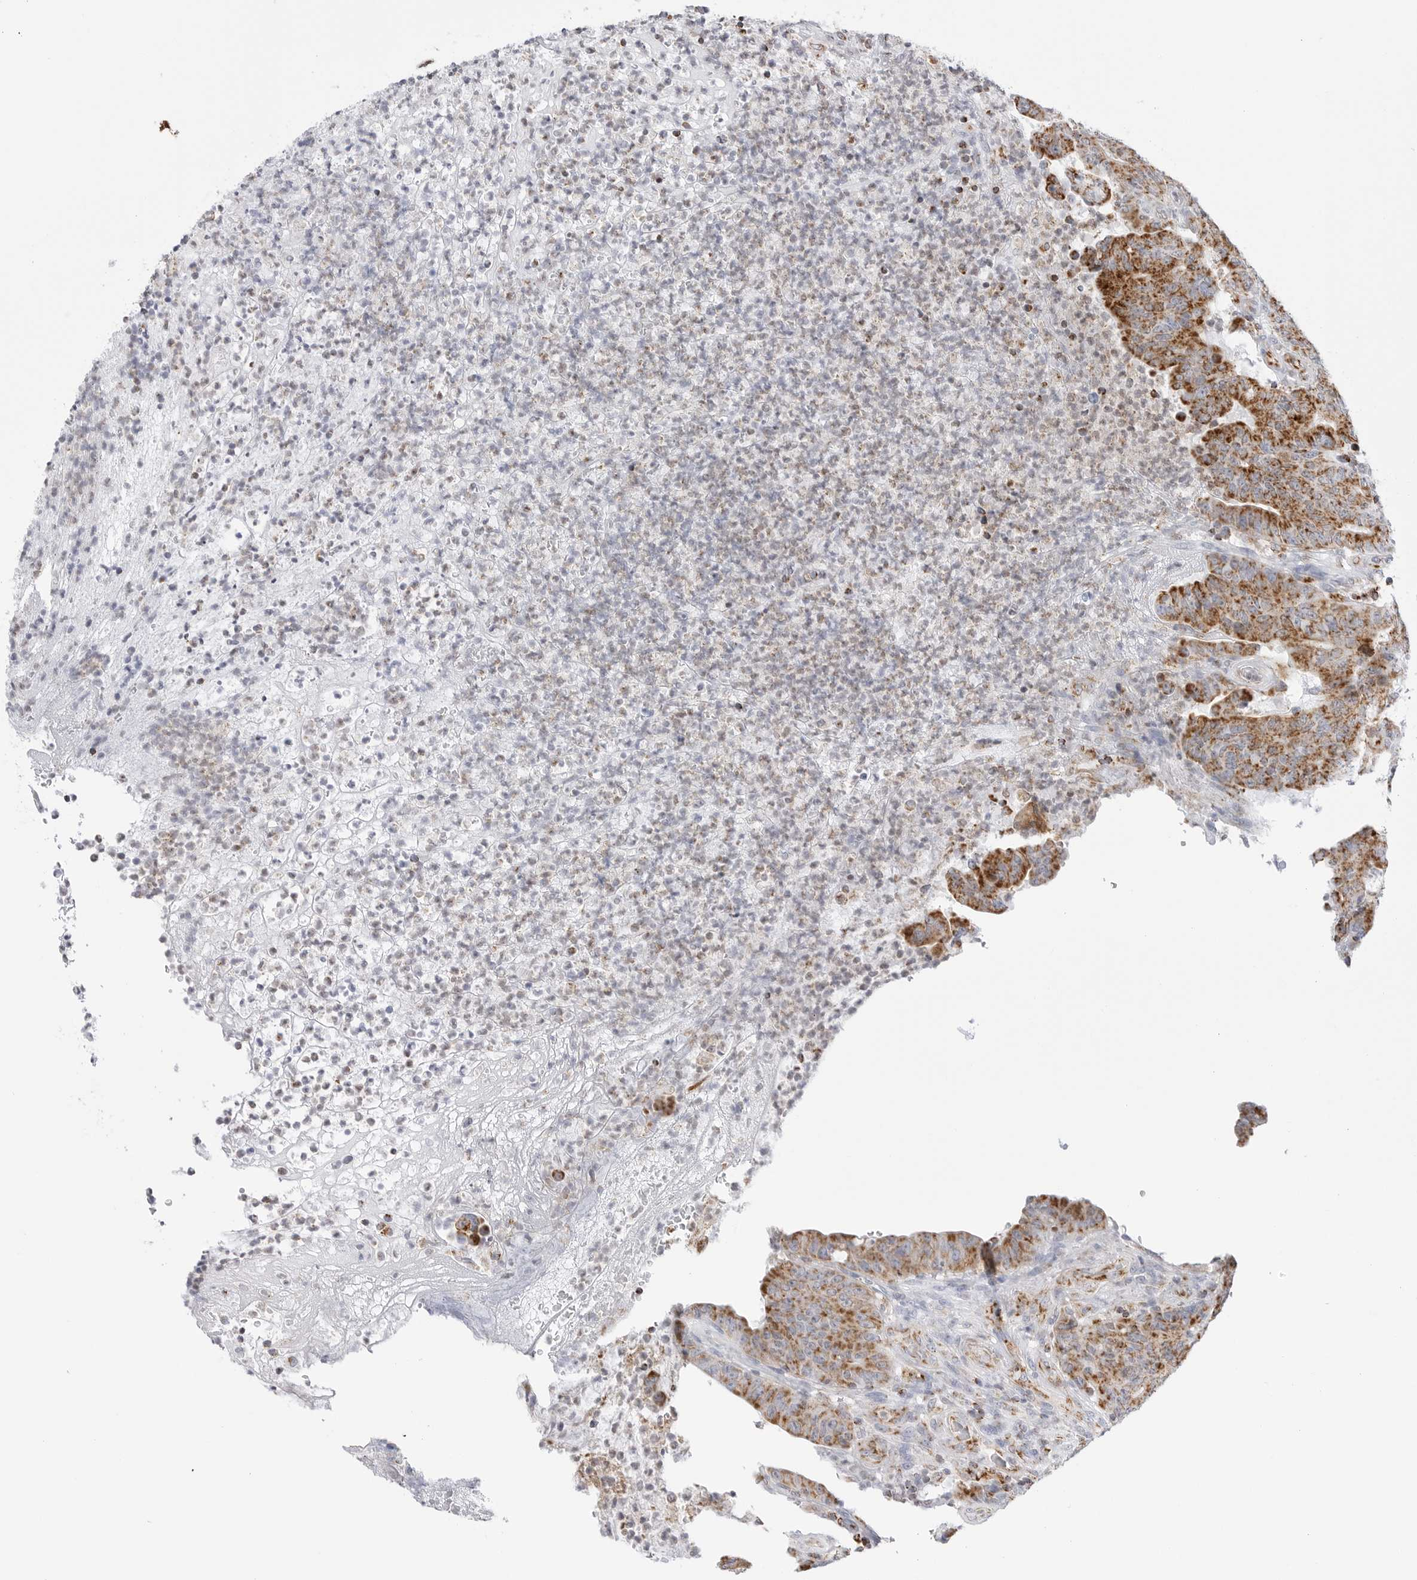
{"staining": {"intensity": "moderate", "quantity": ">75%", "location": "cytoplasmic/membranous"}, "tissue": "colorectal cancer", "cell_type": "Tumor cells", "image_type": "cancer", "snomed": [{"axis": "morphology", "description": "Normal tissue, NOS"}, {"axis": "morphology", "description": "Adenocarcinoma, NOS"}, {"axis": "topography", "description": "Colon"}], "caption": "Approximately >75% of tumor cells in human adenocarcinoma (colorectal) display moderate cytoplasmic/membranous protein positivity as visualized by brown immunohistochemical staining.", "gene": "ATP5IF1", "patient": {"sex": "female", "age": 75}}